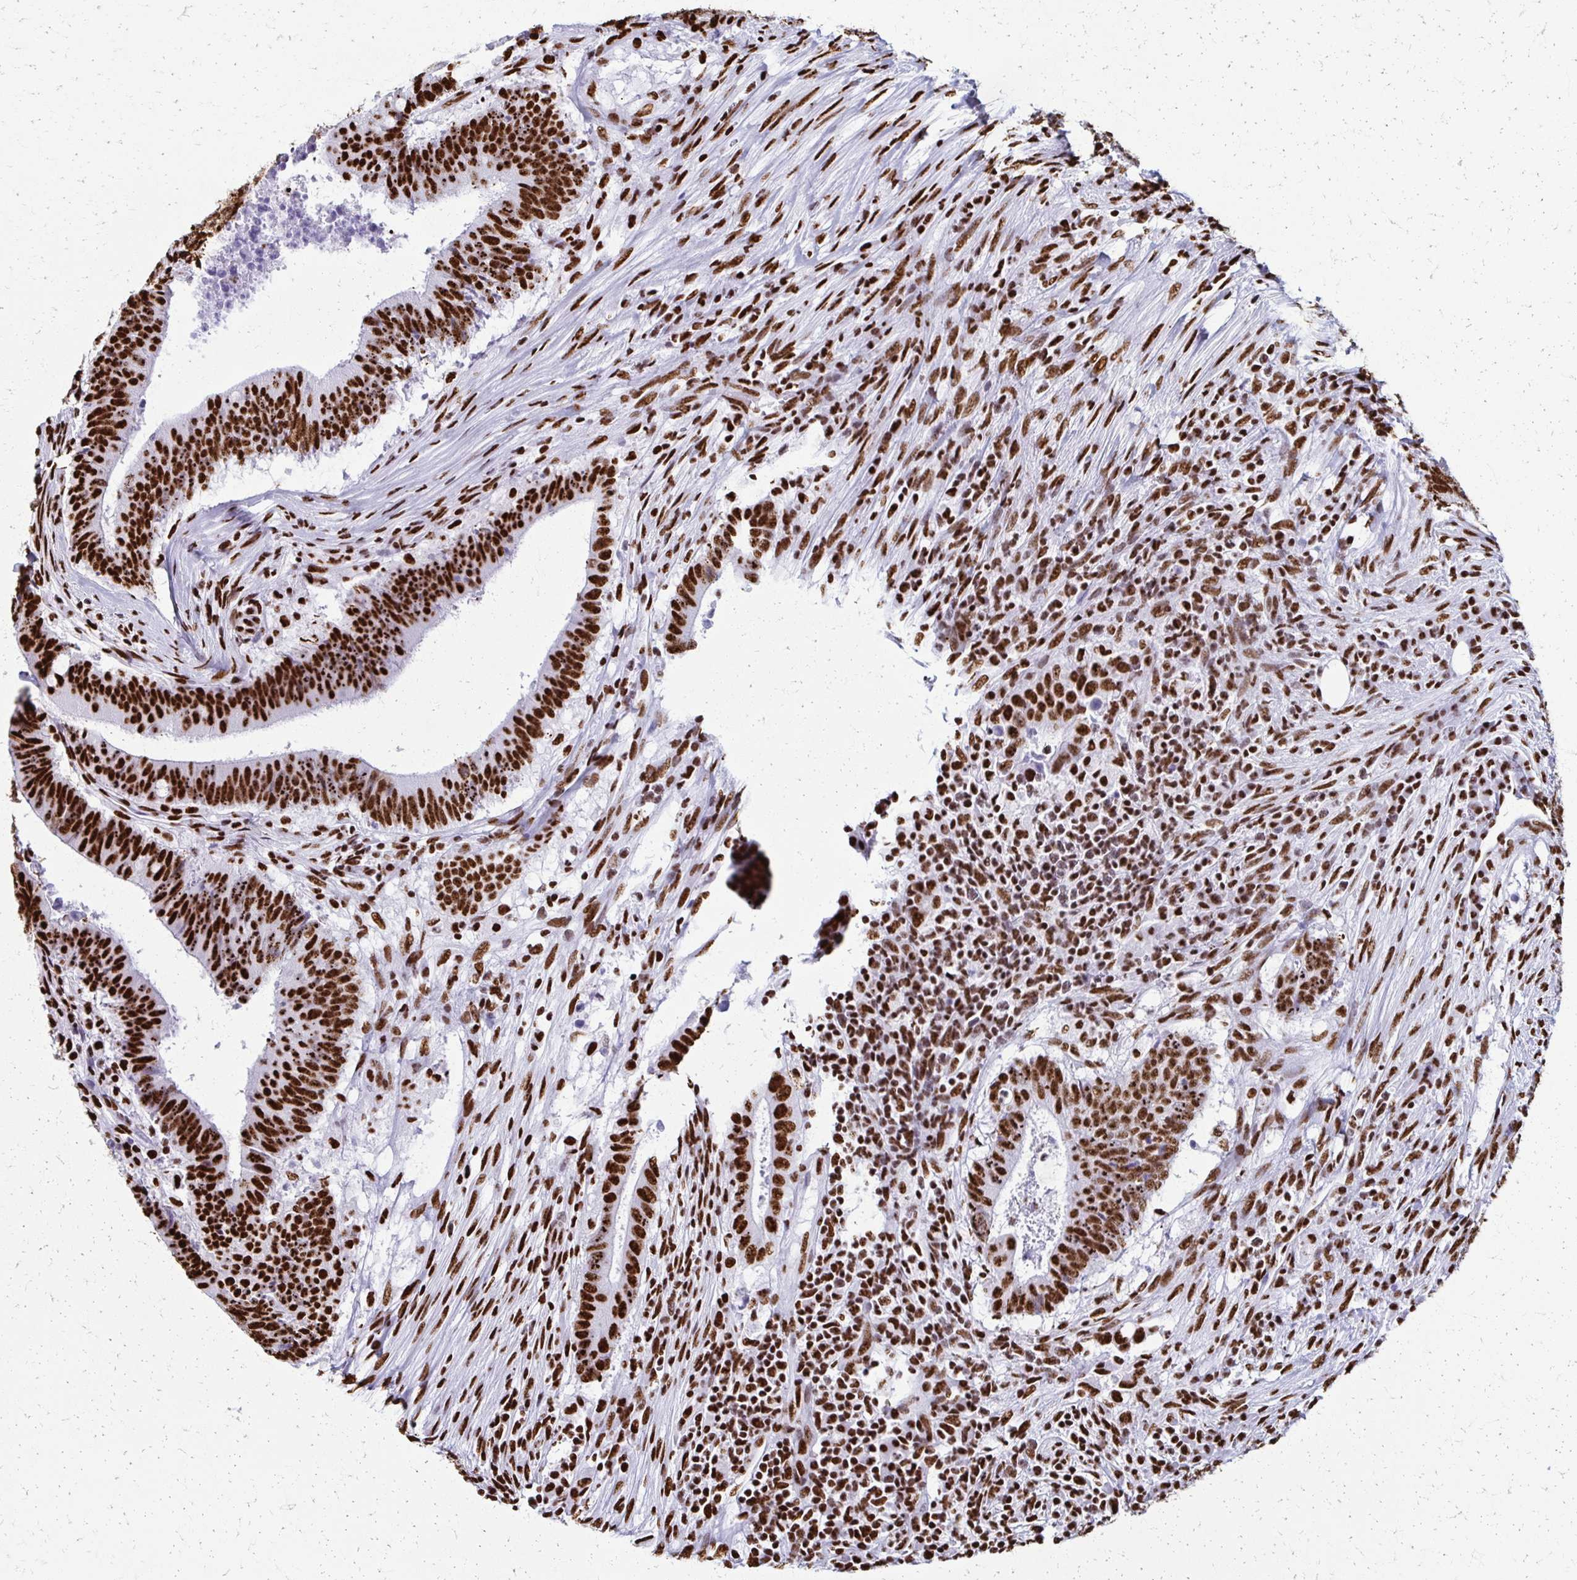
{"staining": {"intensity": "strong", "quantity": ">75%", "location": "nuclear"}, "tissue": "colorectal cancer", "cell_type": "Tumor cells", "image_type": "cancer", "snomed": [{"axis": "morphology", "description": "Adenocarcinoma, NOS"}, {"axis": "topography", "description": "Colon"}], "caption": "The histopathology image exhibits a brown stain indicating the presence of a protein in the nuclear of tumor cells in colorectal cancer (adenocarcinoma). The staining was performed using DAB to visualize the protein expression in brown, while the nuclei were stained in blue with hematoxylin (Magnification: 20x).", "gene": "NONO", "patient": {"sex": "female", "age": 43}}